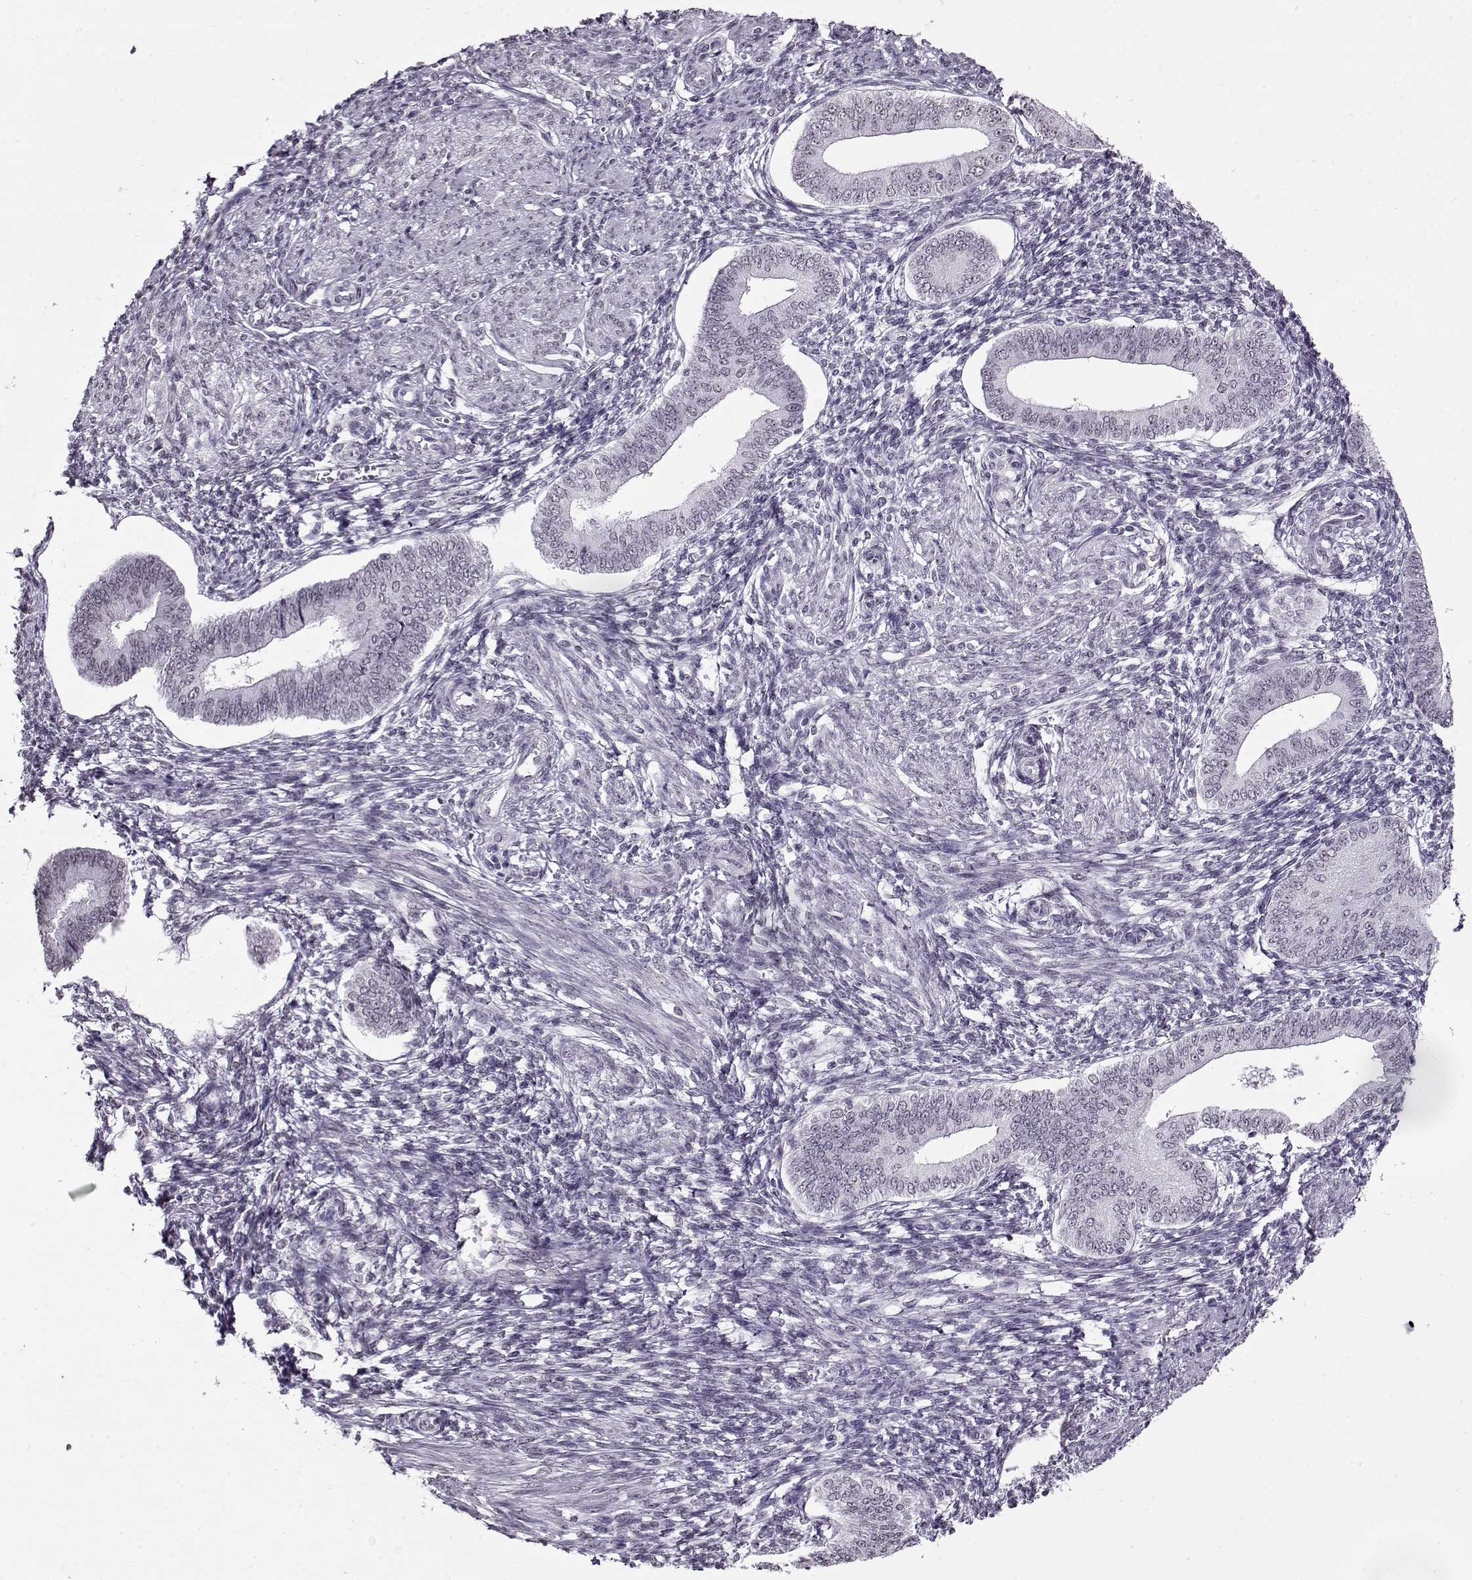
{"staining": {"intensity": "negative", "quantity": "none", "location": "none"}, "tissue": "endometrium", "cell_type": "Cells in endometrial stroma", "image_type": "normal", "snomed": [{"axis": "morphology", "description": "Normal tissue, NOS"}, {"axis": "topography", "description": "Endometrium"}], "caption": "High power microscopy histopathology image of an immunohistochemistry micrograph of benign endometrium, revealing no significant positivity in cells in endometrial stroma. The staining was performed using DAB to visualize the protein expression in brown, while the nuclei were stained in blue with hematoxylin (Magnification: 20x).", "gene": "PRMT8", "patient": {"sex": "female", "age": 42}}